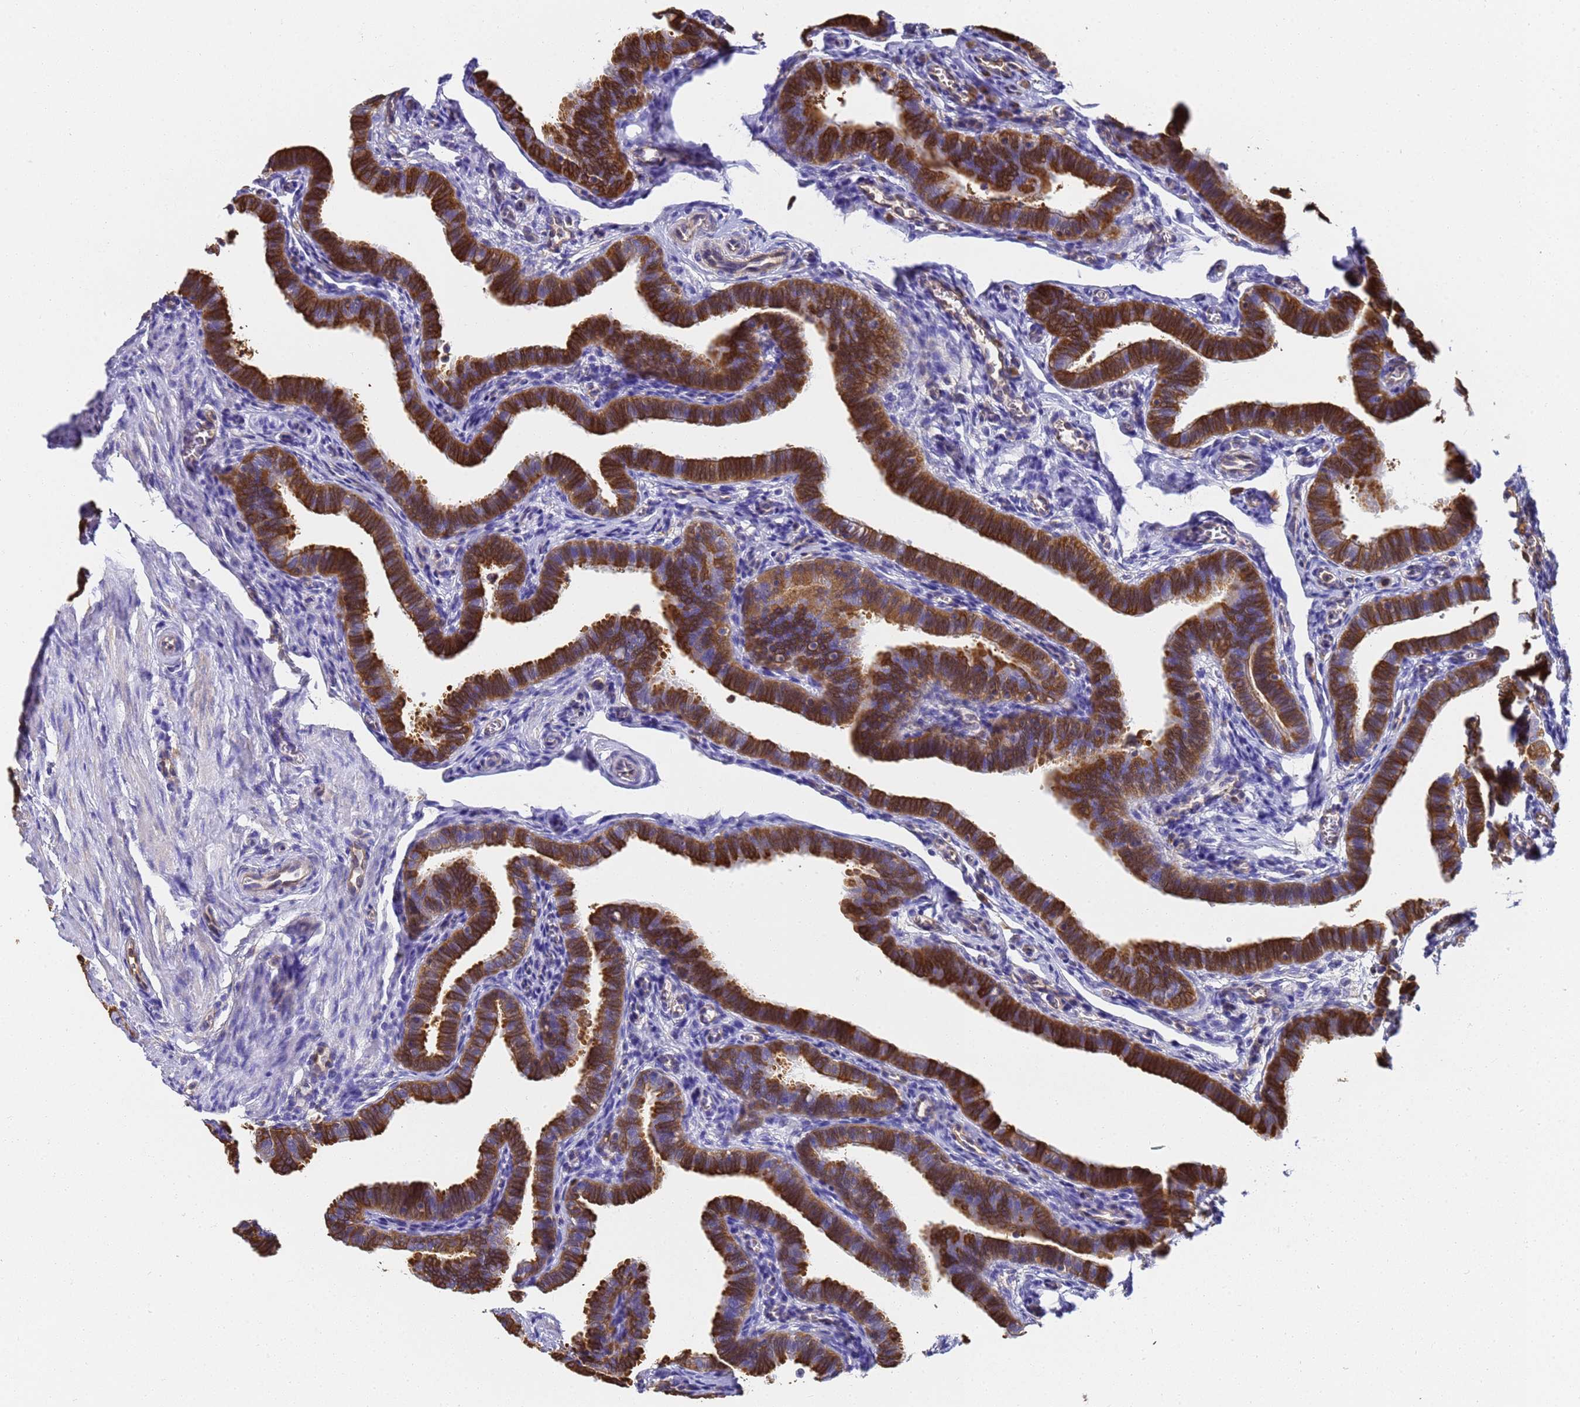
{"staining": {"intensity": "moderate", "quantity": ">75%", "location": "cytoplasmic/membranous"}, "tissue": "fallopian tube", "cell_type": "Glandular cells", "image_type": "normal", "snomed": [{"axis": "morphology", "description": "Normal tissue, NOS"}, {"axis": "topography", "description": "Fallopian tube"}], "caption": "IHC photomicrograph of benign fallopian tube: fallopian tube stained using immunohistochemistry (IHC) shows medium levels of moderate protein expression localized specifically in the cytoplasmic/membranous of glandular cells, appearing as a cytoplasmic/membranous brown color.", "gene": "NME1", "patient": {"sex": "female", "age": 36}}